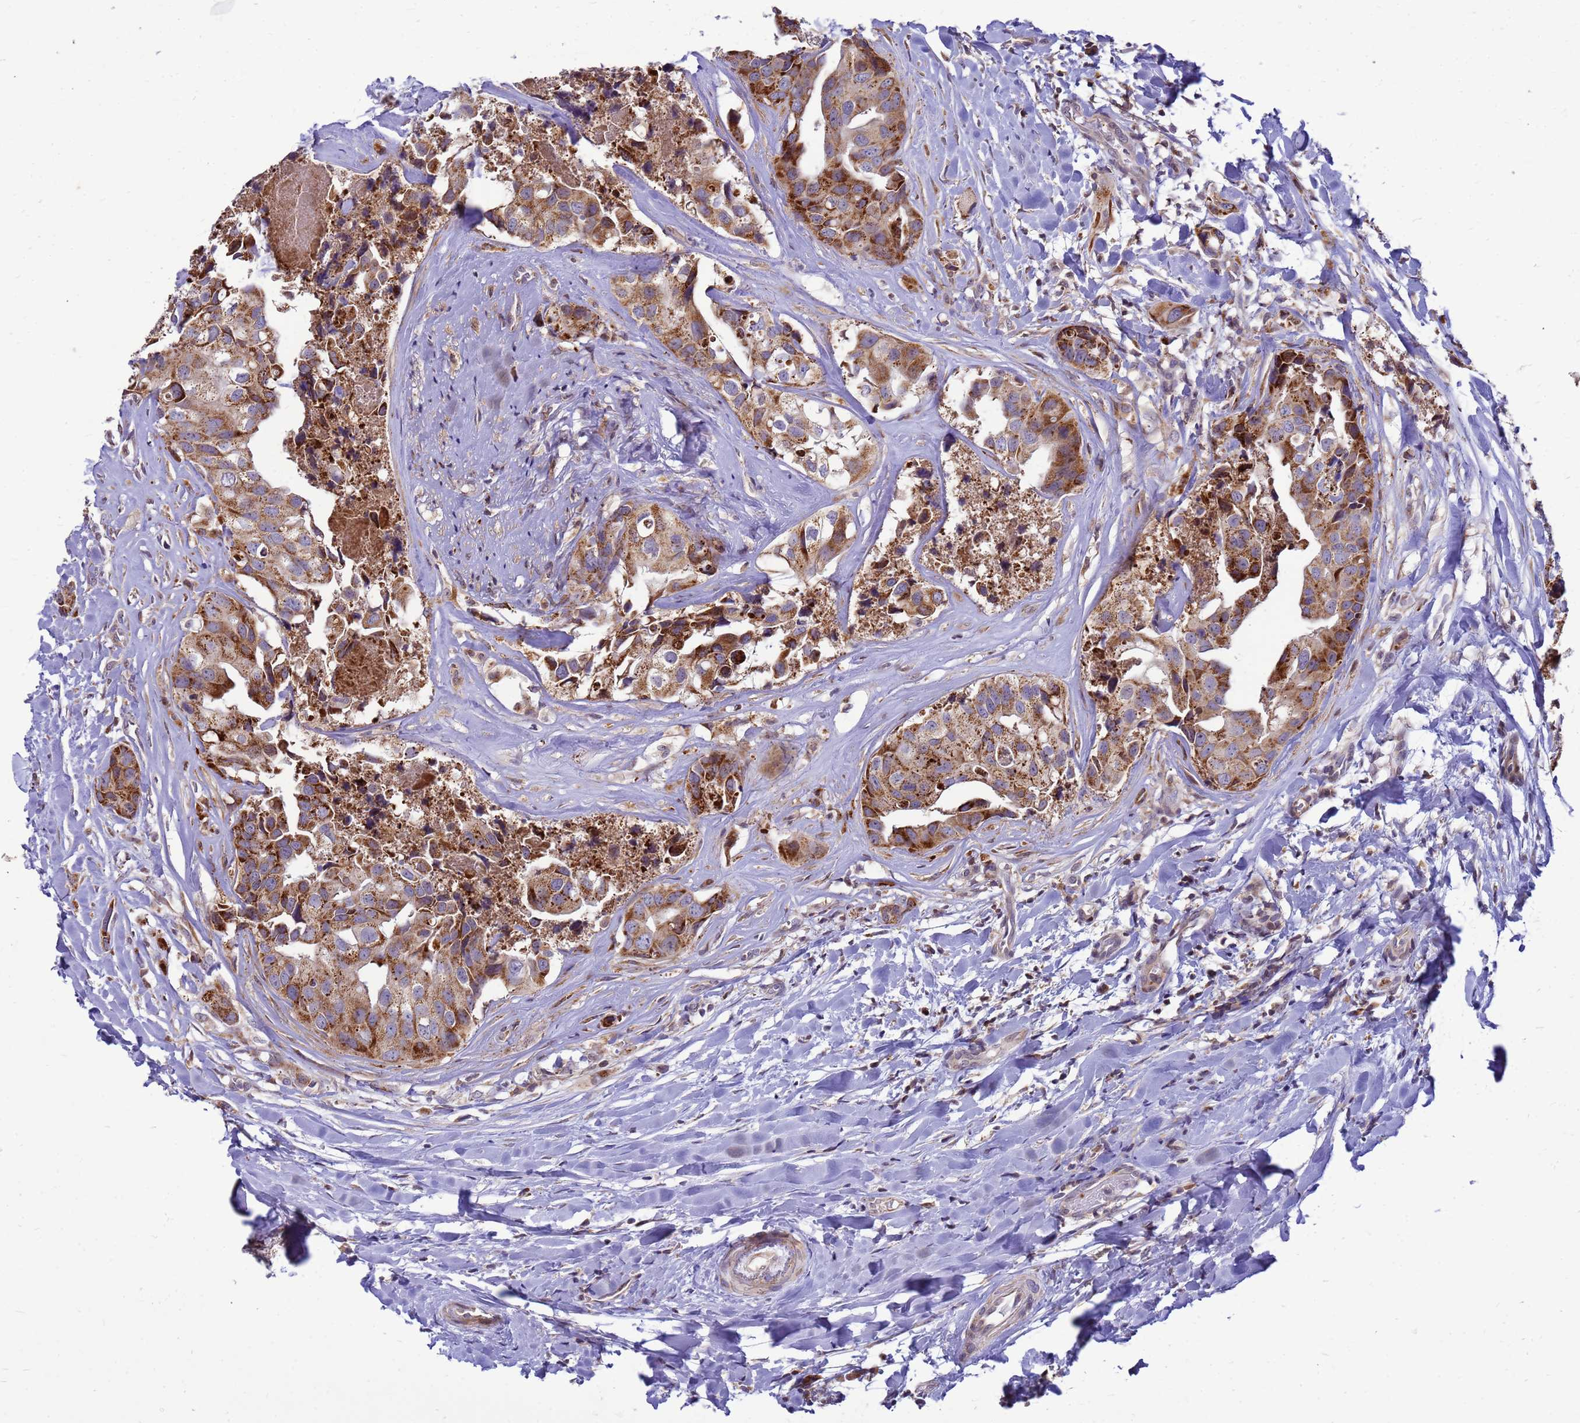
{"staining": {"intensity": "moderate", "quantity": ">75%", "location": "cytoplasmic/membranous"}, "tissue": "head and neck cancer", "cell_type": "Tumor cells", "image_type": "cancer", "snomed": [{"axis": "morphology", "description": "Adenocarcinoma, NOS"}, {"axis": "morphology", "description": "Adenocarcinoma, metastatic, NOS"}, {"axis": "topography", "description": "Head-Neck"}], "caption": "A brown stain highlights moderate cytoplasmic/membranous positivity of a protein in head and neck metastatic adenocarcinoma tumor cells. The staining was performed using DAB, with brown indicating positive protein expression. Nuclei are stained blue with hematoxylin.", "gene": "C12orf43", "patient": {"sex": "male", "age": 75}}